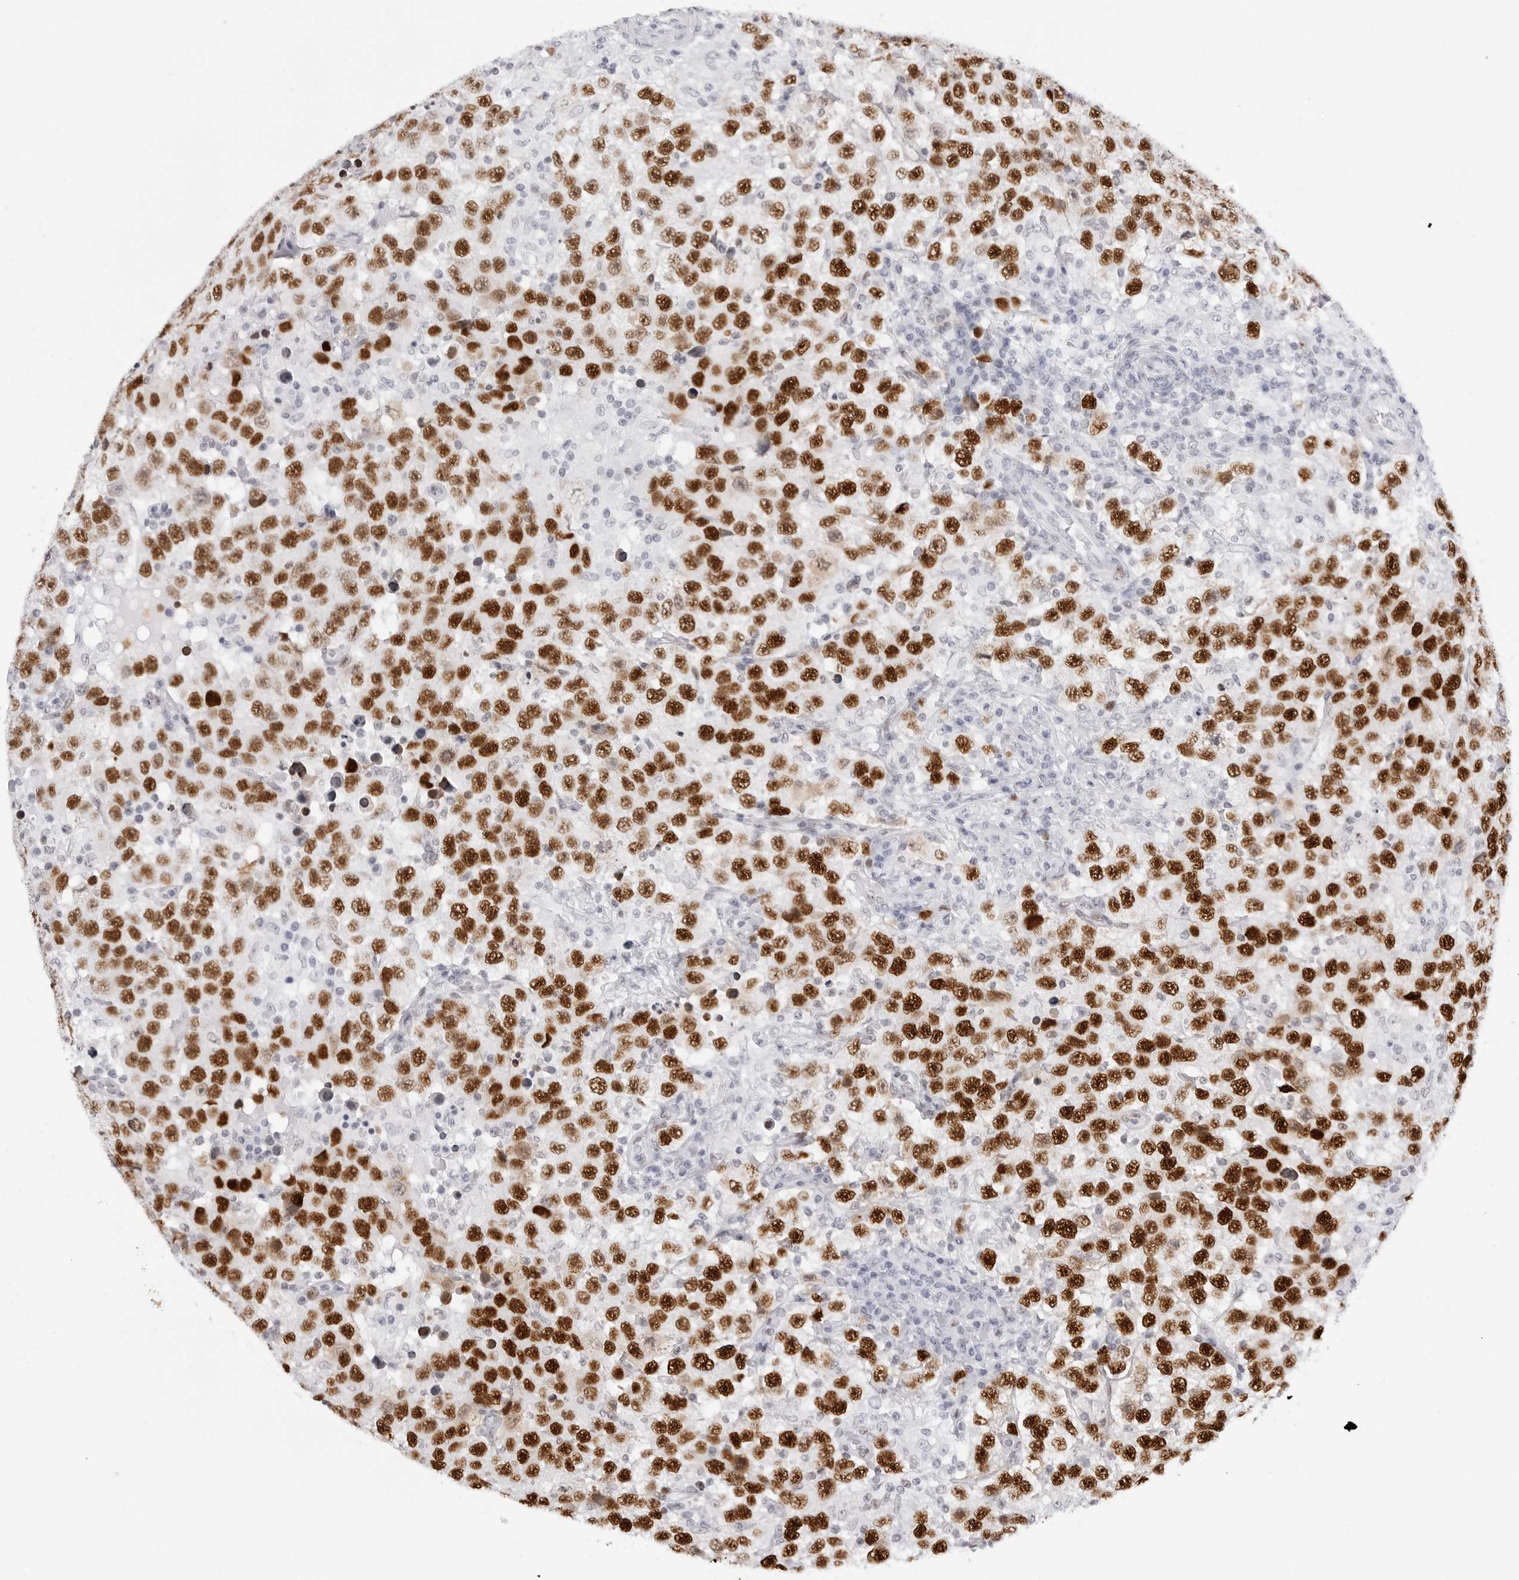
{"staining": {"intensity": "strong", "quantity": ">75%", "location": "nuclear"}, "tissue": "testis cancer", "cell_type": "Tumor cells", "image_type": "cancer", "snomed": [{"axis": "morphology", "description": "Seminoma, NOS"}, {"axis": "topography", "description": "Testis"}], "caption": "Immunohistochemical staining of testis cancer demonstrates high levels of strong nuclear expression in approximately >75% of tumor cells.", "gene": "NASP", "patient": {"sex": "male", "age": 41}}